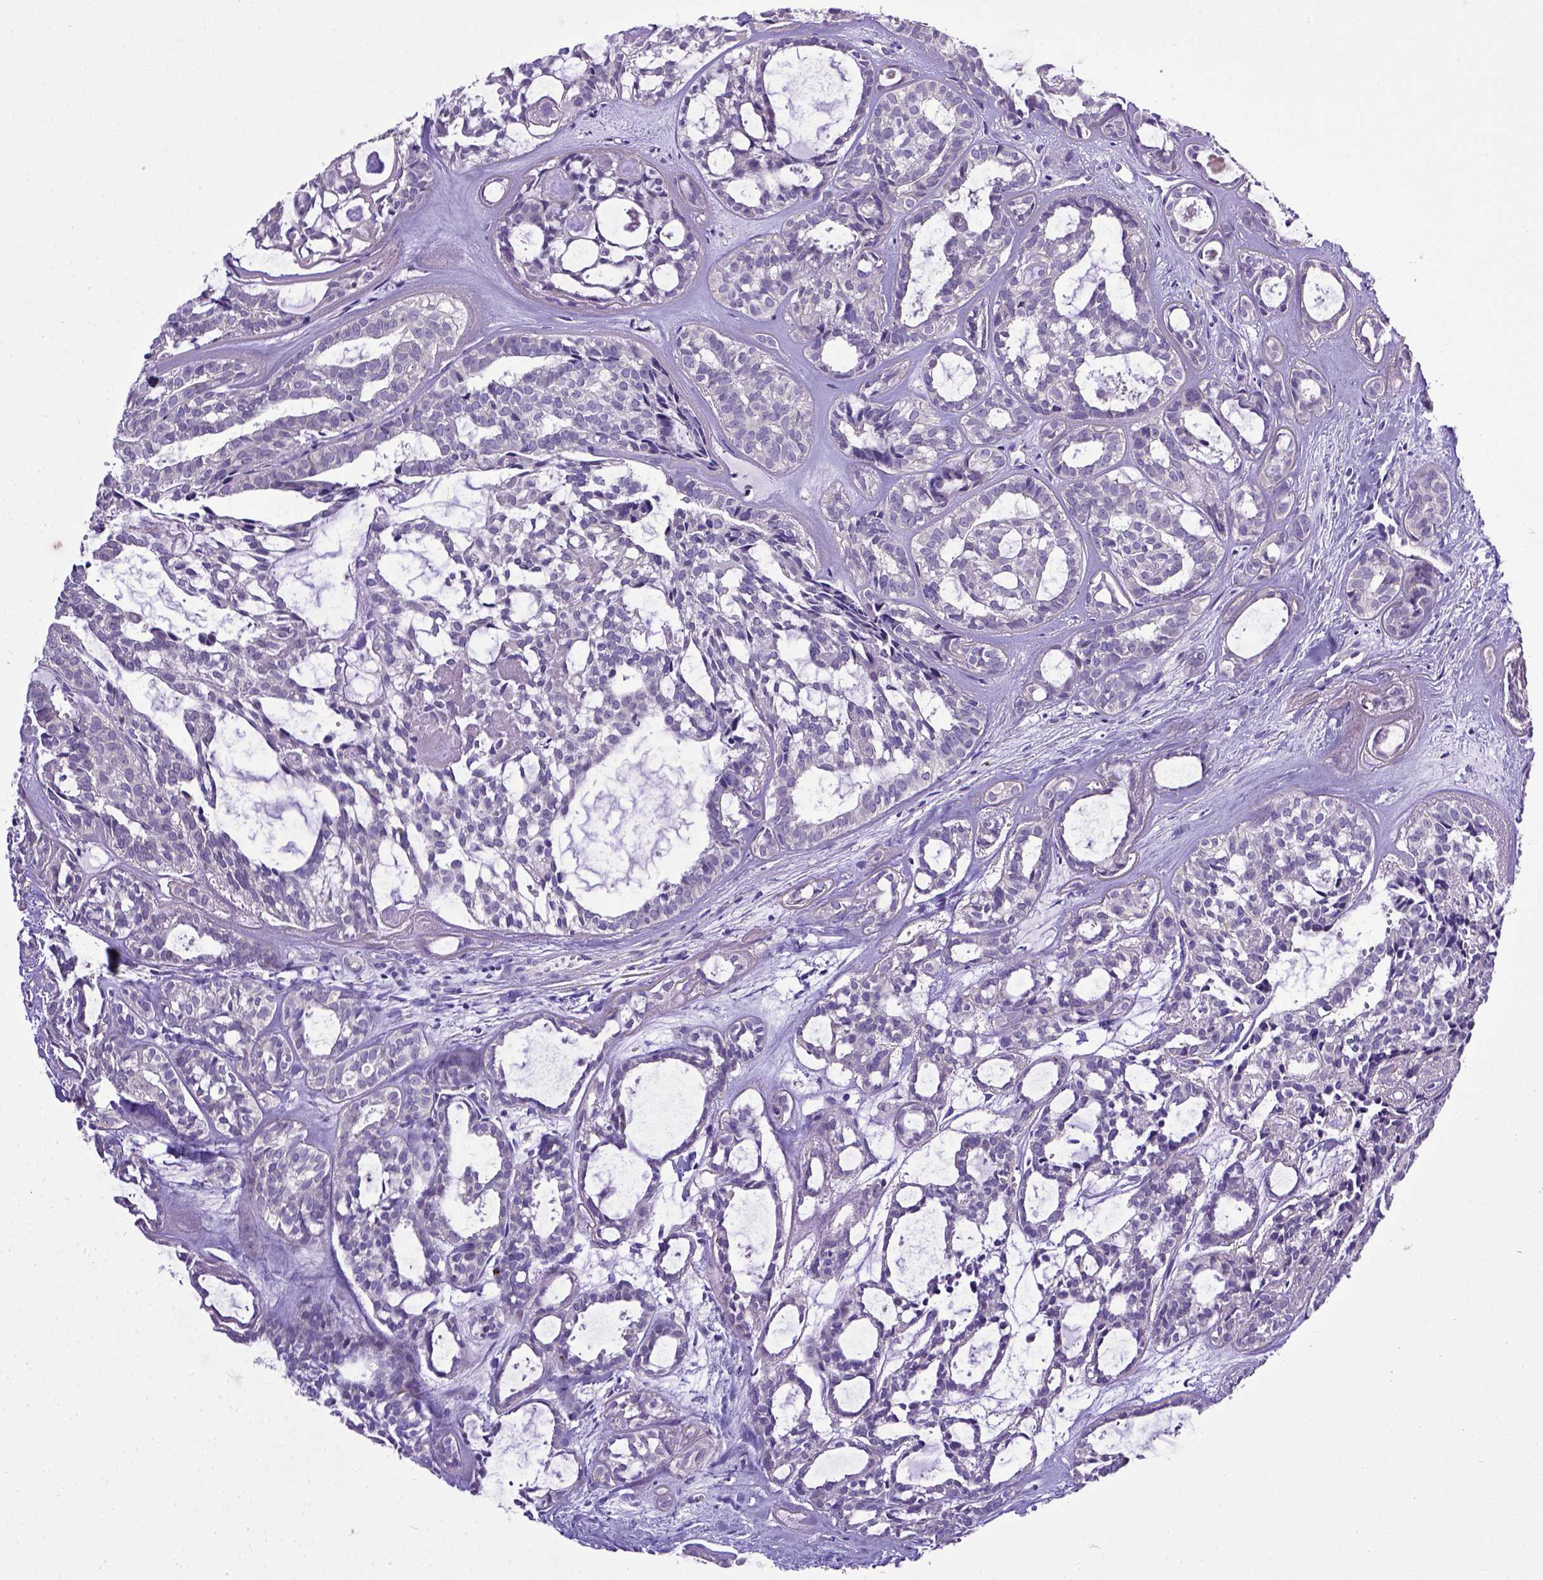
{"staining": {"intensity": "negative", "quantity": "none", "location": "none"}, "tissue": "head and neck cancer", "cell_type": "Tumor cells", "image_type": "cancer", "snomed": [{"axis": "morphology", "description": "Adenocarcinoma, NOS"}, {"axis": "topography", "description": "Head-Neck"}], "caption": "The immunohistochemistry histopathology image has no significant expression in tumor cells of head and neck adenocarcinoma tissue.", "gene": "CD40", "patient": {"sex": "female", "age": 62}}